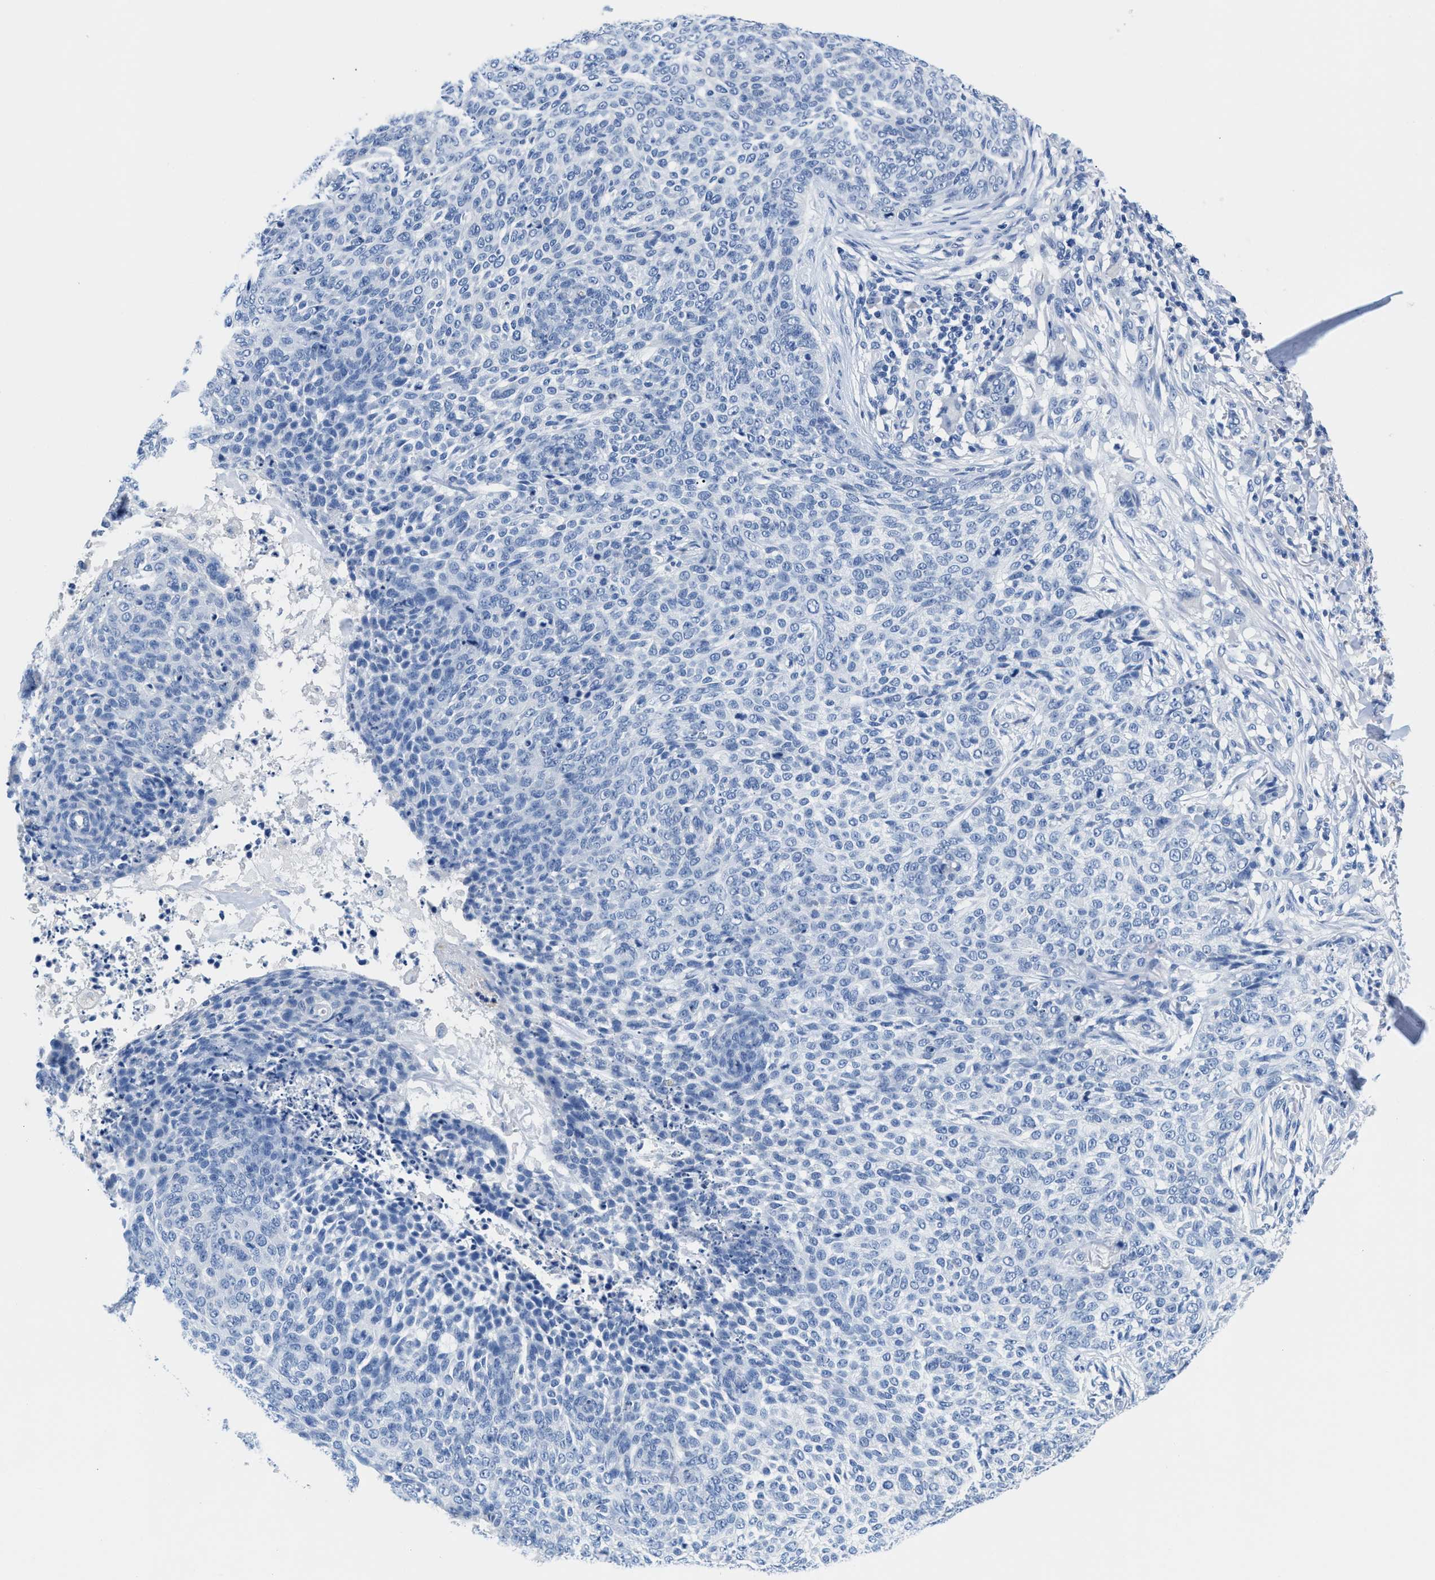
{"staining": {"intensity": "negative", "quantity": "none", "location": "none"}, "tissue": "skin cancer", "cell_type": "Tumor cells", "image_type": "cancer", "snomed": [{"axis": "morphology", "description": "Basal cell carcinoma"}, {"axis": "topography", "description": "Skin"}], "caption": "This histopathology image is of skin cancer (basal cell carcinoma) stained with IHC to label a protein in brown with the nuclei are counter-stained blue. There is no staining in tumor cells.", "gene": "SLFN13", "patient": {"sex": "female", "age": 64}}